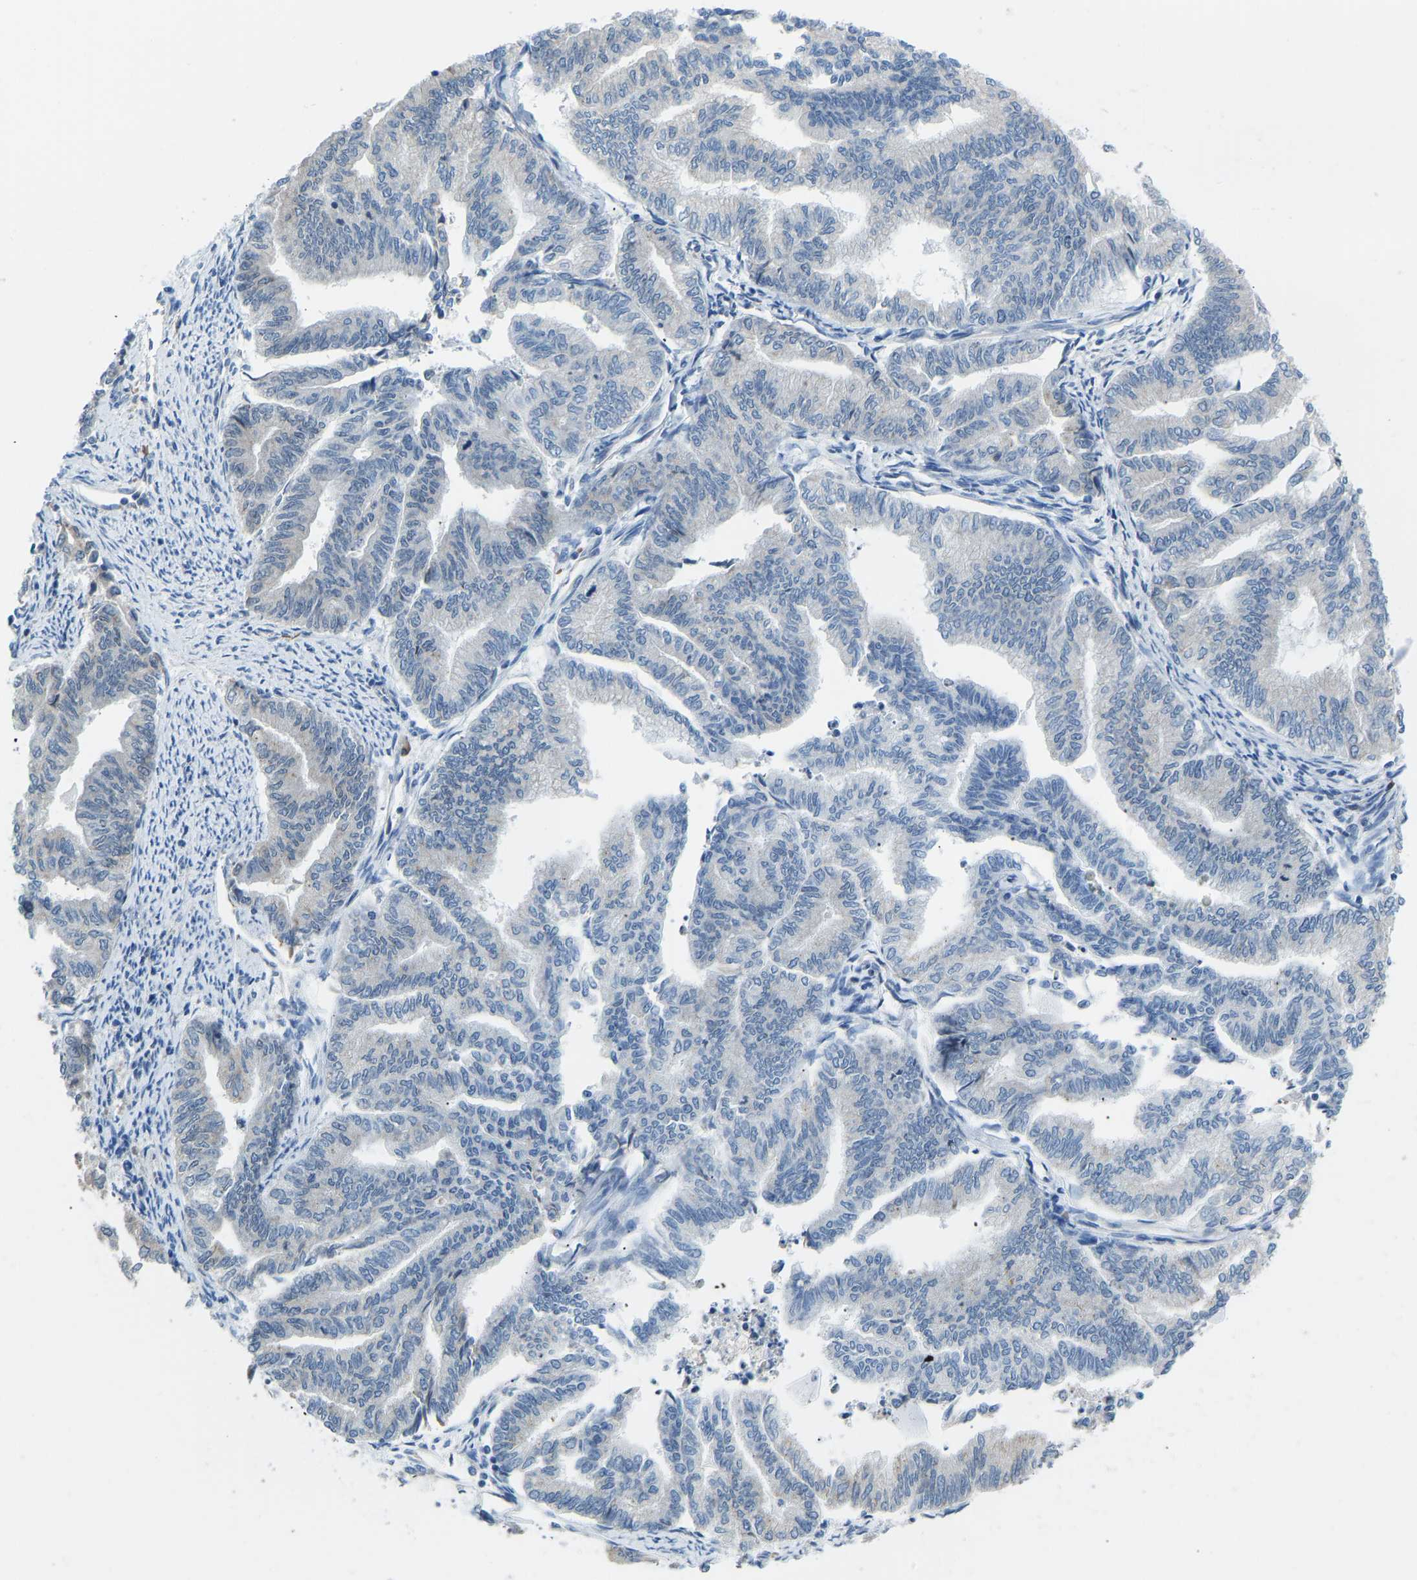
{"staining": {"intensity": "negative", "quantity": "none", "location": "none"}, "tissue": "endometrial cancer", "cell_type": "Tumor cells", "image_type": "cancer", "snomed": [{"axis": "morphology", "description": "Adenocarcinoma, NOS"}, {"axis": "topography", "description": "Endometrium"}], "caption": "An immunohistochemistry (IHC) photomicrograph of endometrial adenocarcinoma is shown. There is no staining in tumor cells of endometrial adenocarcinoma. The staining is performed using DAB brown chromogen with nuclei counter-stained in using hematoxylin.", "gene": "VRK1", "patient": {"sex": "female", "age": 79}}